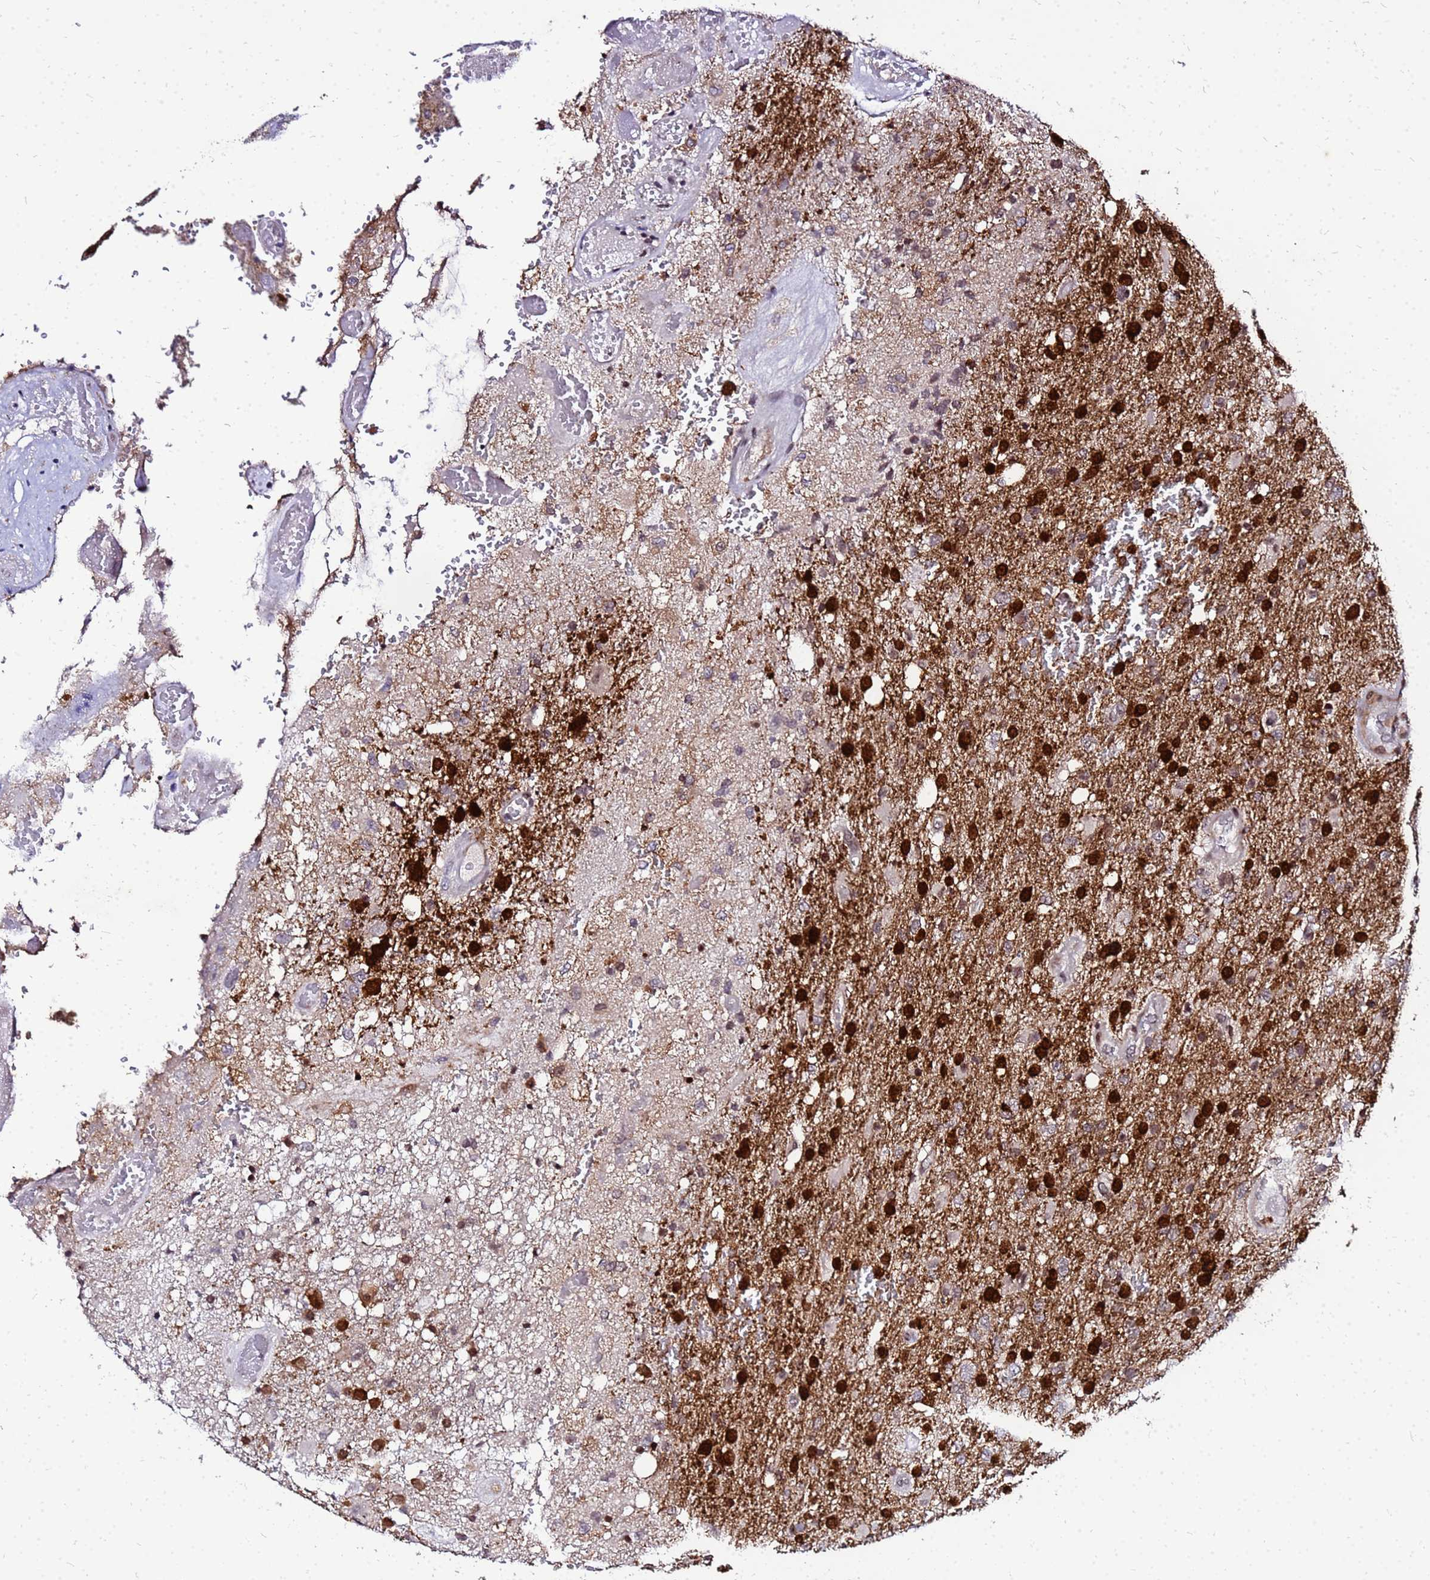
{"staining": {"intensity": "strong", "quantity": ">75%", "location": "cytoplasmic/membranous,nuclear"}, "tissue": "glioma", "cell_type": "Tumor cells", "image_type": "cancer", "snomed": [{"axis": "morphology", "description": "Glioma, malignant, High grade"}, {"axis": "topography", "description": "Brain"}], "caption": "The micrograph displays a brown stain indicating the presence of a protein in the cytoplasmic/membranous and nuclear of tumor cells in glioma. (DAB IHC, brown staining for protein, blue staining for nuclei).", "gene": "DBNDD2", "patient": {"sex": "female", "age": 74}}